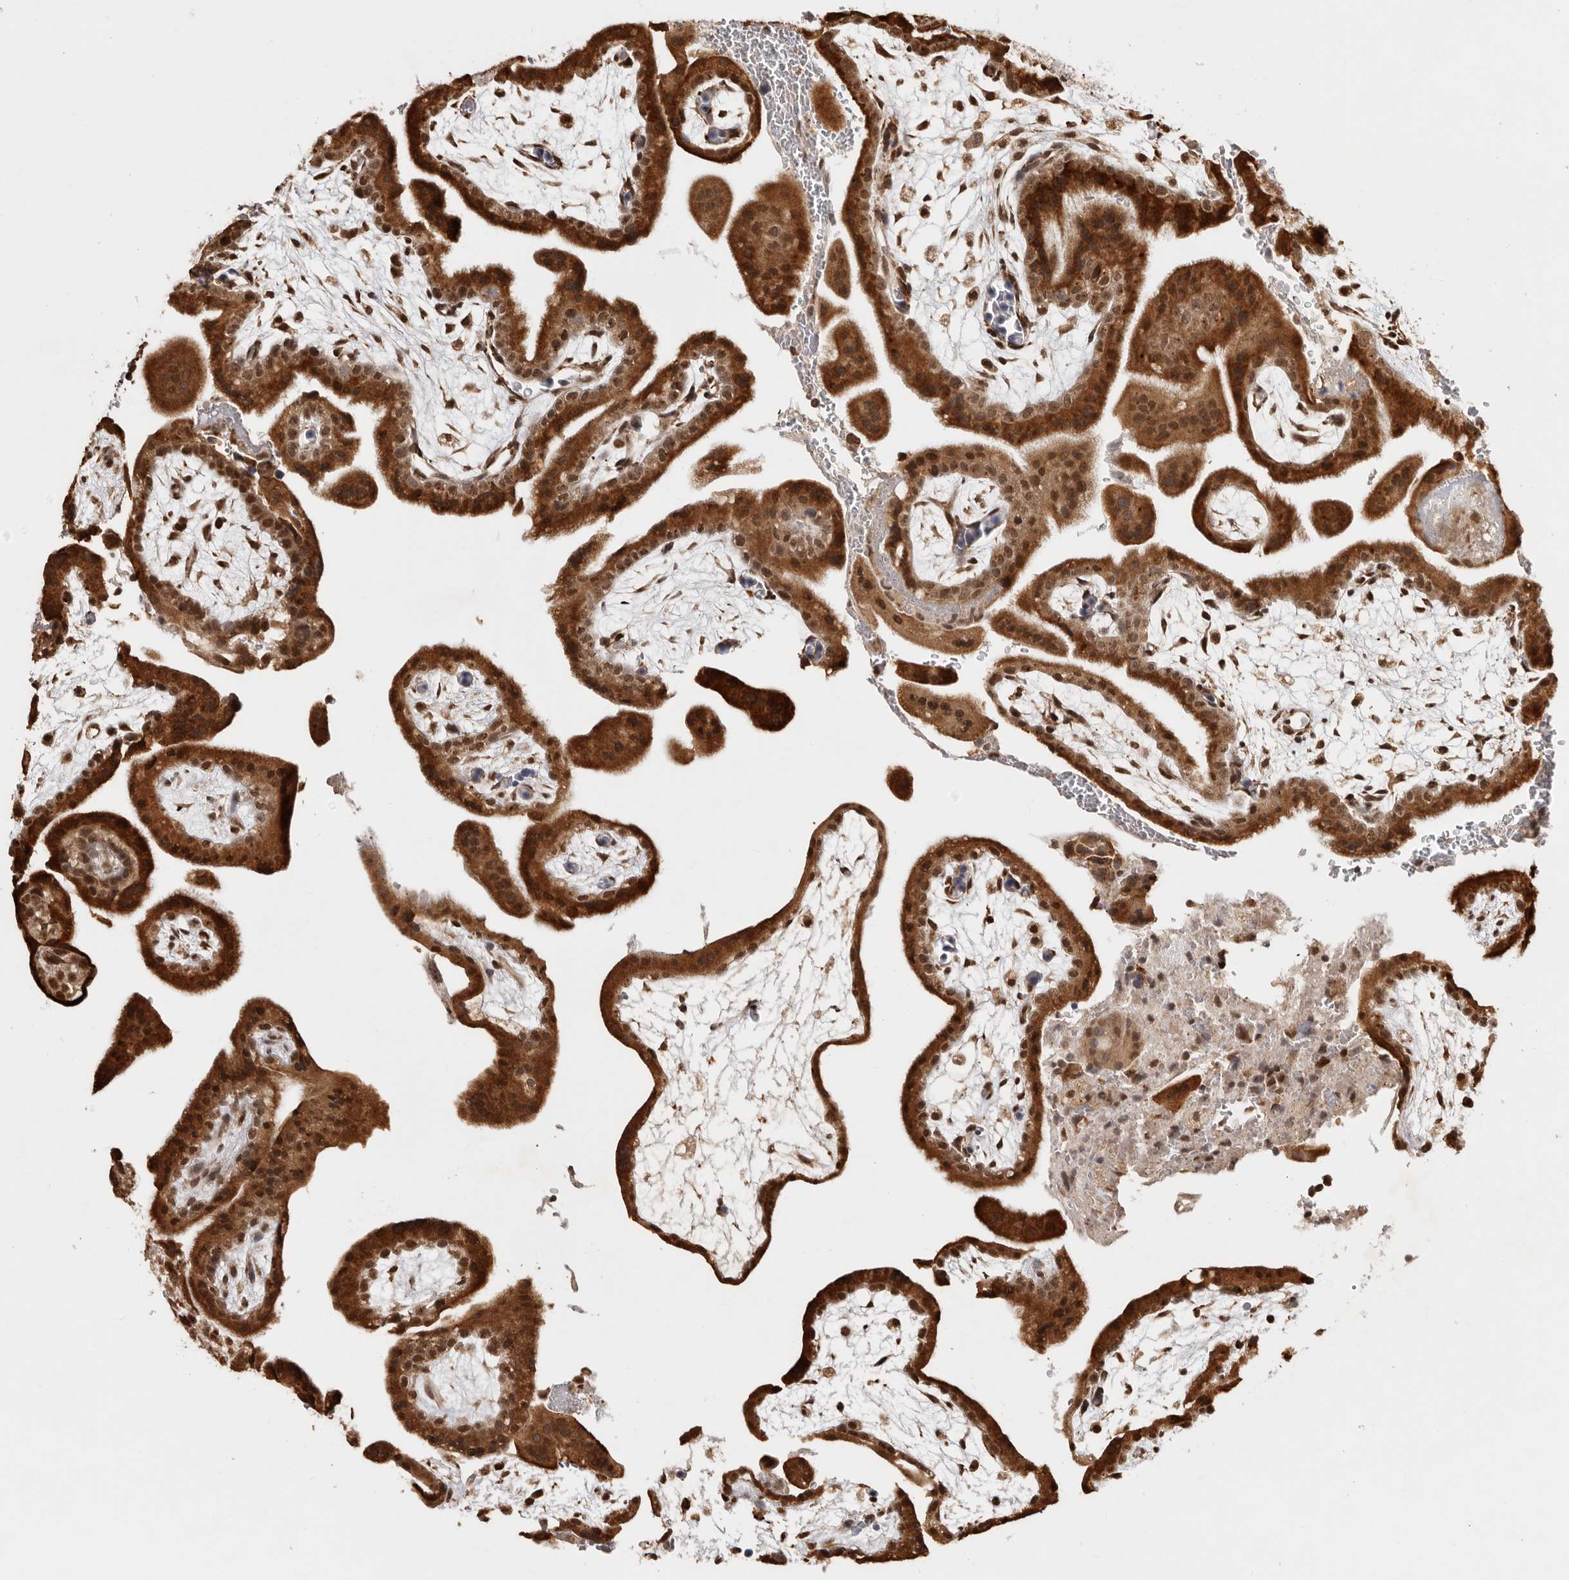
{"staining": {"intensity": "moderate", "quantity": ">75%", "location": "cytoplasmic/membranous,nuclear"}, "tissue": "placenta", "cell_type": "Decidual cells", "image_type": "normal", "snomed": [{"axis": "morphology", "description": "Normal tissue, NOS"}, {"axis": "topography", "description": "Placenta"}], "caption": "Benign placenta exhibits moderate cytoplasmic/membranous,nuclear staining in about >75% of decidual cells, visualized by immunohistochemistry.", "gene": "ZNF83", "patient": {"sex": "female", "age": 35}}